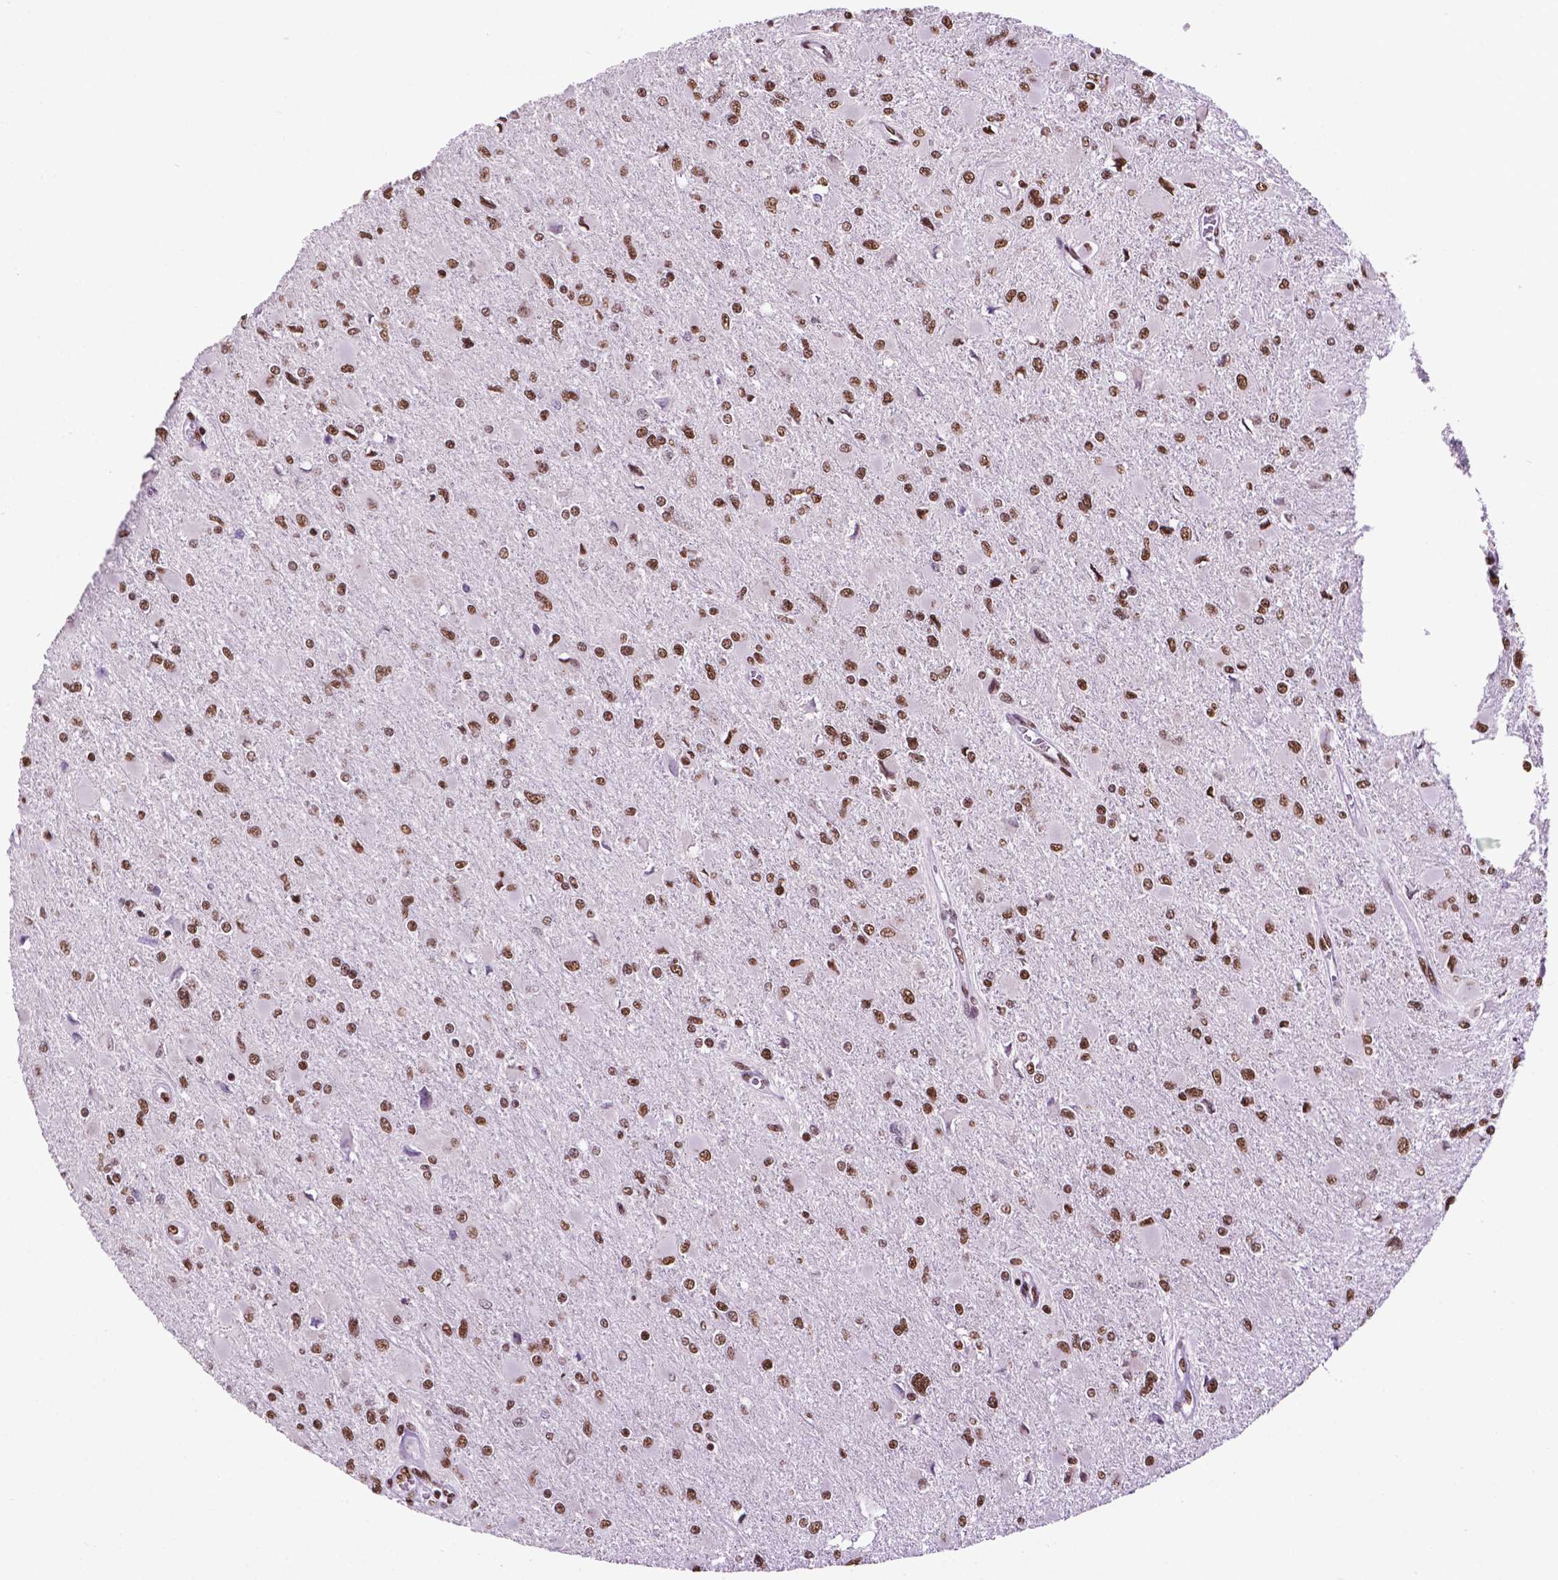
{"staining": {"intensity": "moderate", "quantity": ">75%", "location": "nuclear"}, "tissue": "glioma", "cell_type": "Tumor cells", "image_type": "cancer", "snomed": [{"axis": "morphology", "description": "Glioma, malignant, High grade"}, {"axis": "topography", "description": "Cerebral cortex"}], "caption": "Immunohistochemical staining of malignant glioma (high-grade) displays medium levels of moderate nuclear protein staining in approximately >75% of tumor cells. Nuclei are stained in blue.", "gene": "CCAR2", "patient": {"sex": "female", "age": 36}}